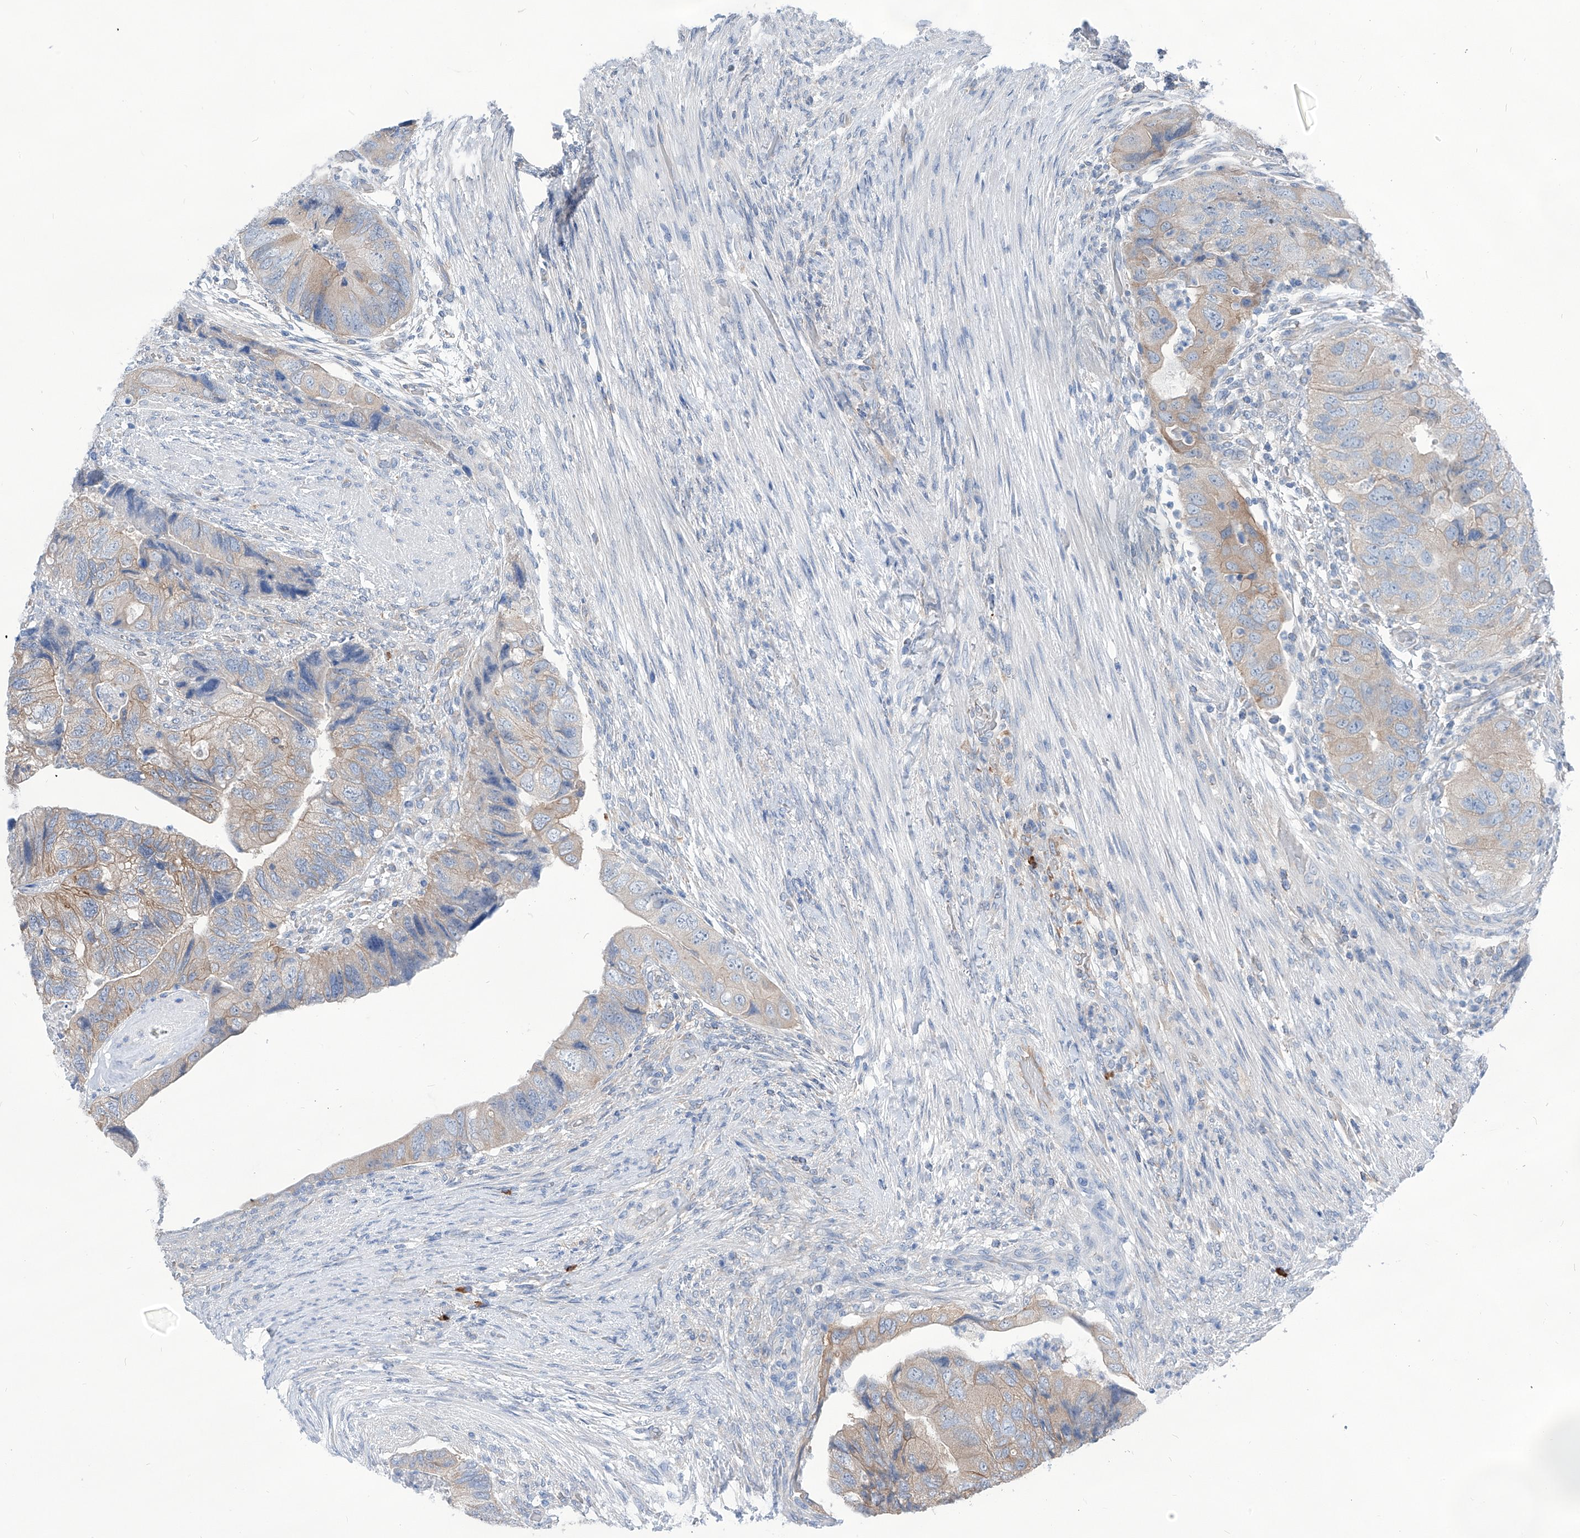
{"staining": {"intensity": "weak", "quantity": "25%-75%", "location": "cytoplasmic/membranous"}, "tissue": "colorectal cancer", "cell_type": "Tumor cells", "image_type": "cancer", "snomed": [{"axis": "morphology", "description": "Adenocarcinoma, NOS"}, {"axis": "topography", "description": "Rectum"}], "caption": "High-magnification brightfield microscopy of colorectal cancer stained with DAB (3,3'-diaminobenzidine) (brown) and counterstained with hematoxylin (blue). tumor cells exhibit weak cytoplasmic/membranous positivity is present in approximately25%-75% of cells. (Brightfield microscopy of DAB IHC at high magnification).", "gene": "AKAP10", "patient": {"sex": "male", "age": 63}}